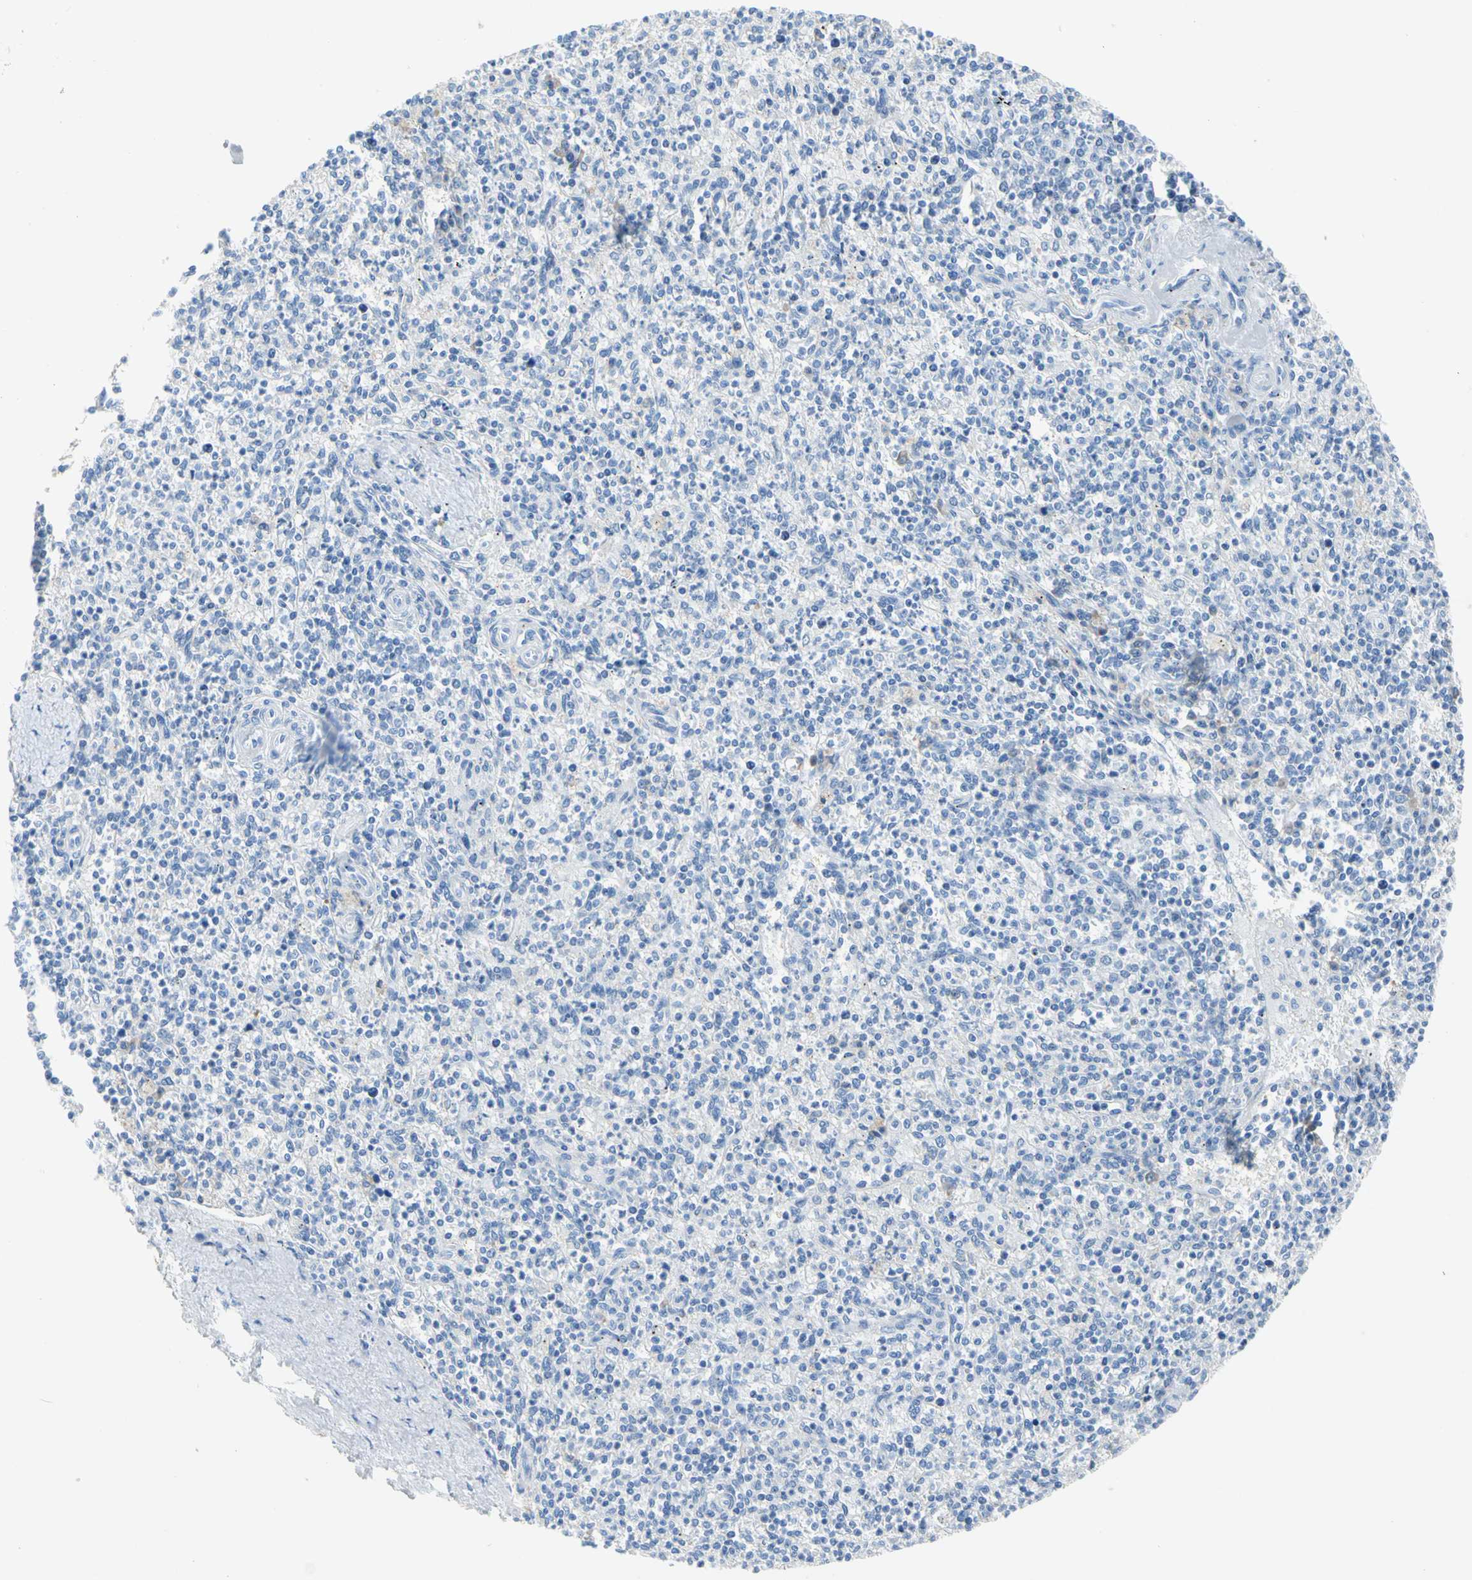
{"staining": {"intensity": "negative", "quantity": "none", "location": "none"}, "tissue": "spleen", "cell_type": "Cells in red pulp", "image_type": "normal", "snomed": [{"axis": "morphology", "description": "Normal tissue, NOS"}, {"axis": "topography", "description": "Spleen"}], "caption": "Immunohistochemistry (IHC) photomicrograph of unremarkable human spleen stained for a protein (brown), which exhibits no staining in cells in red pulp.", "gene": "PDPN", "patient": {"sex": "male", "age": 72}}